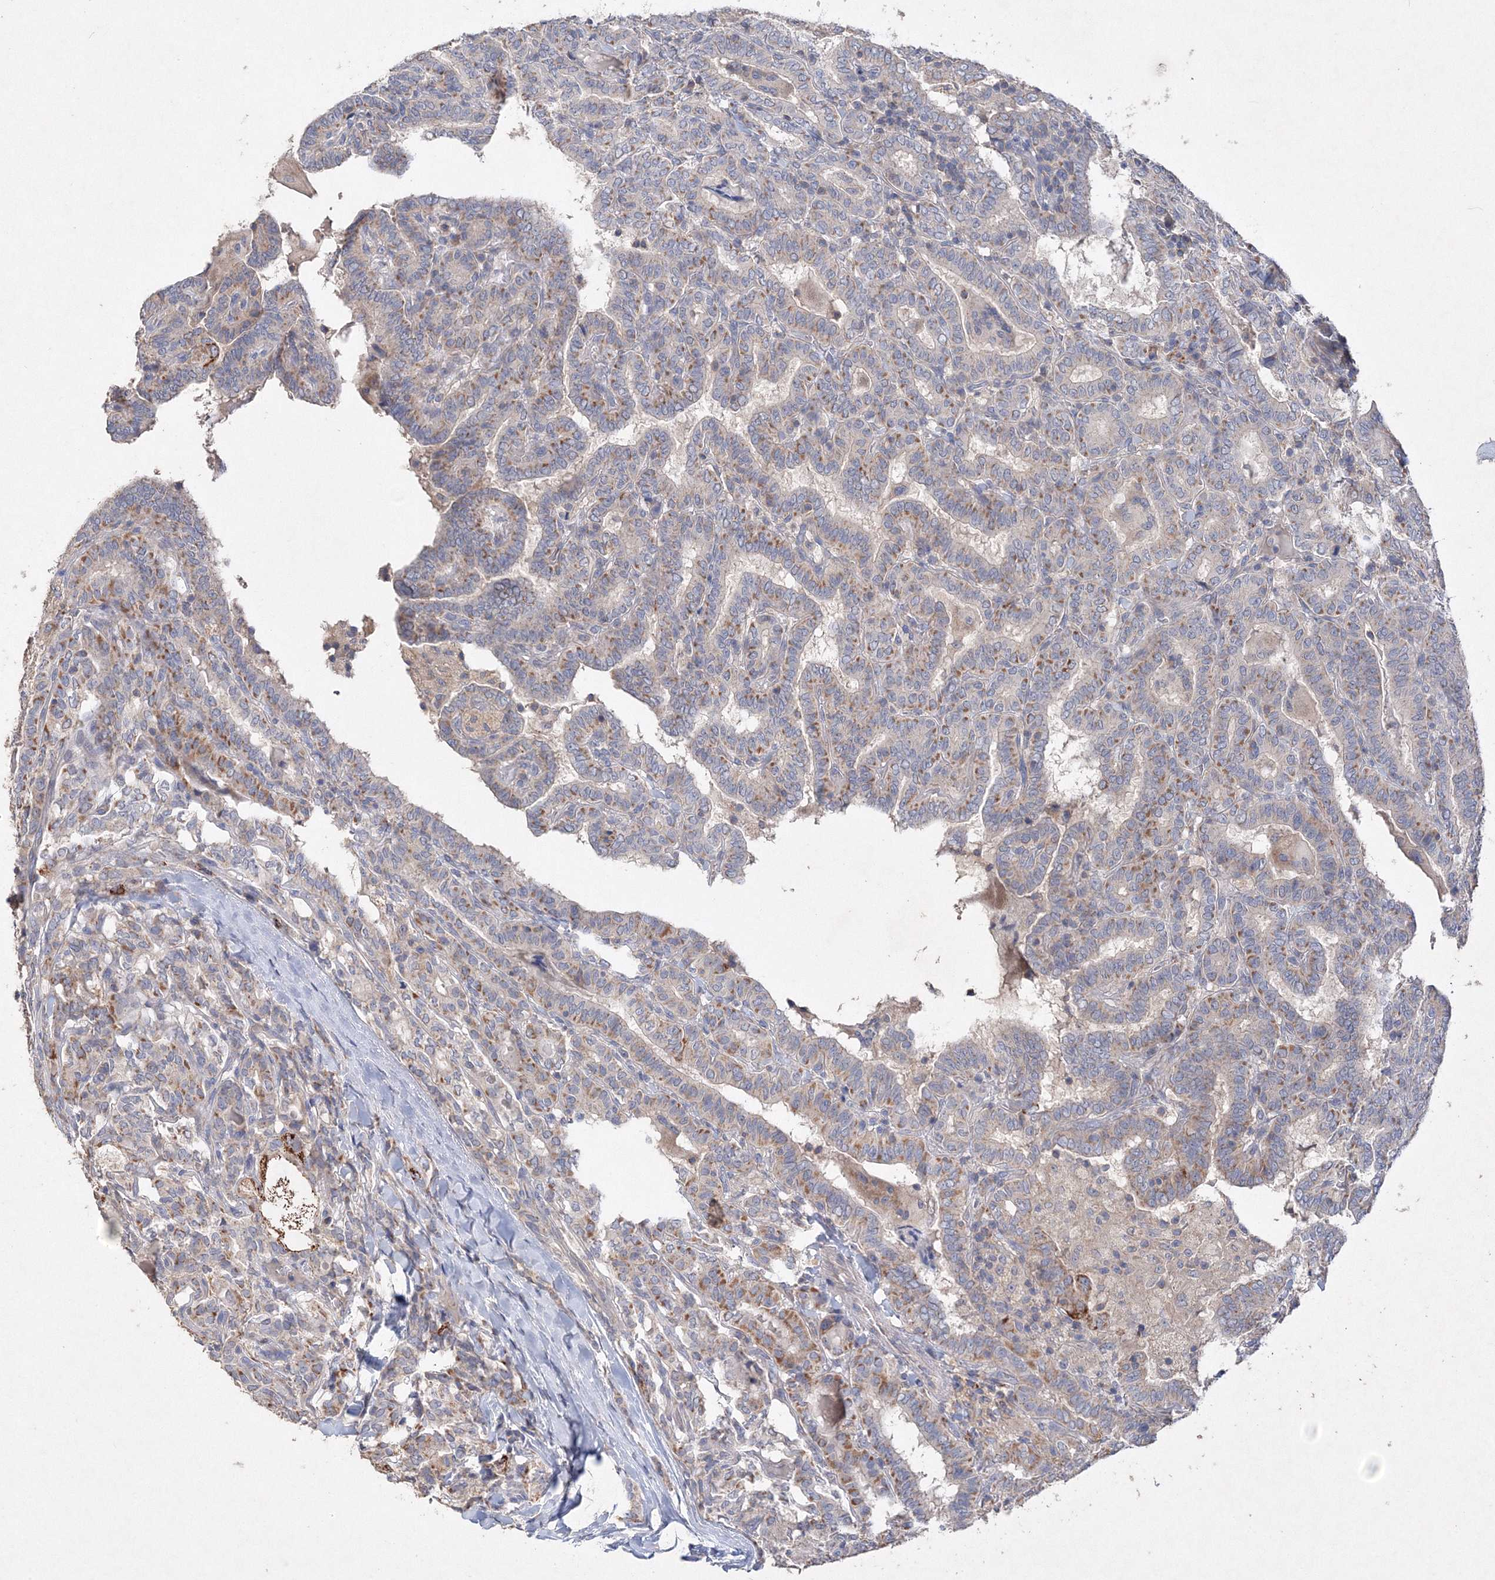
{"staining": {"intensity": "moderate", "quantity": "<25%", "location": "cytoplasmic/membranous"}, "tissue": "thyroid cancer", "cell_type": "Tumor cells", "image_type": "cancer", "snomed": [{"axis": "morphology", "description": "Papillary adenocarcinoma, NOS"}, {"axis": "topography", "description": "Thyroid gland"}], "caption": "This image shows immunohistochemistry staining of papillary adenocarcinoma (thyroid), with low moderate cytoplasmic/membranous positivity in about <25% of tumor cells.", "gene": "GLS", "patient": {"sex": "female", "age": 72}}